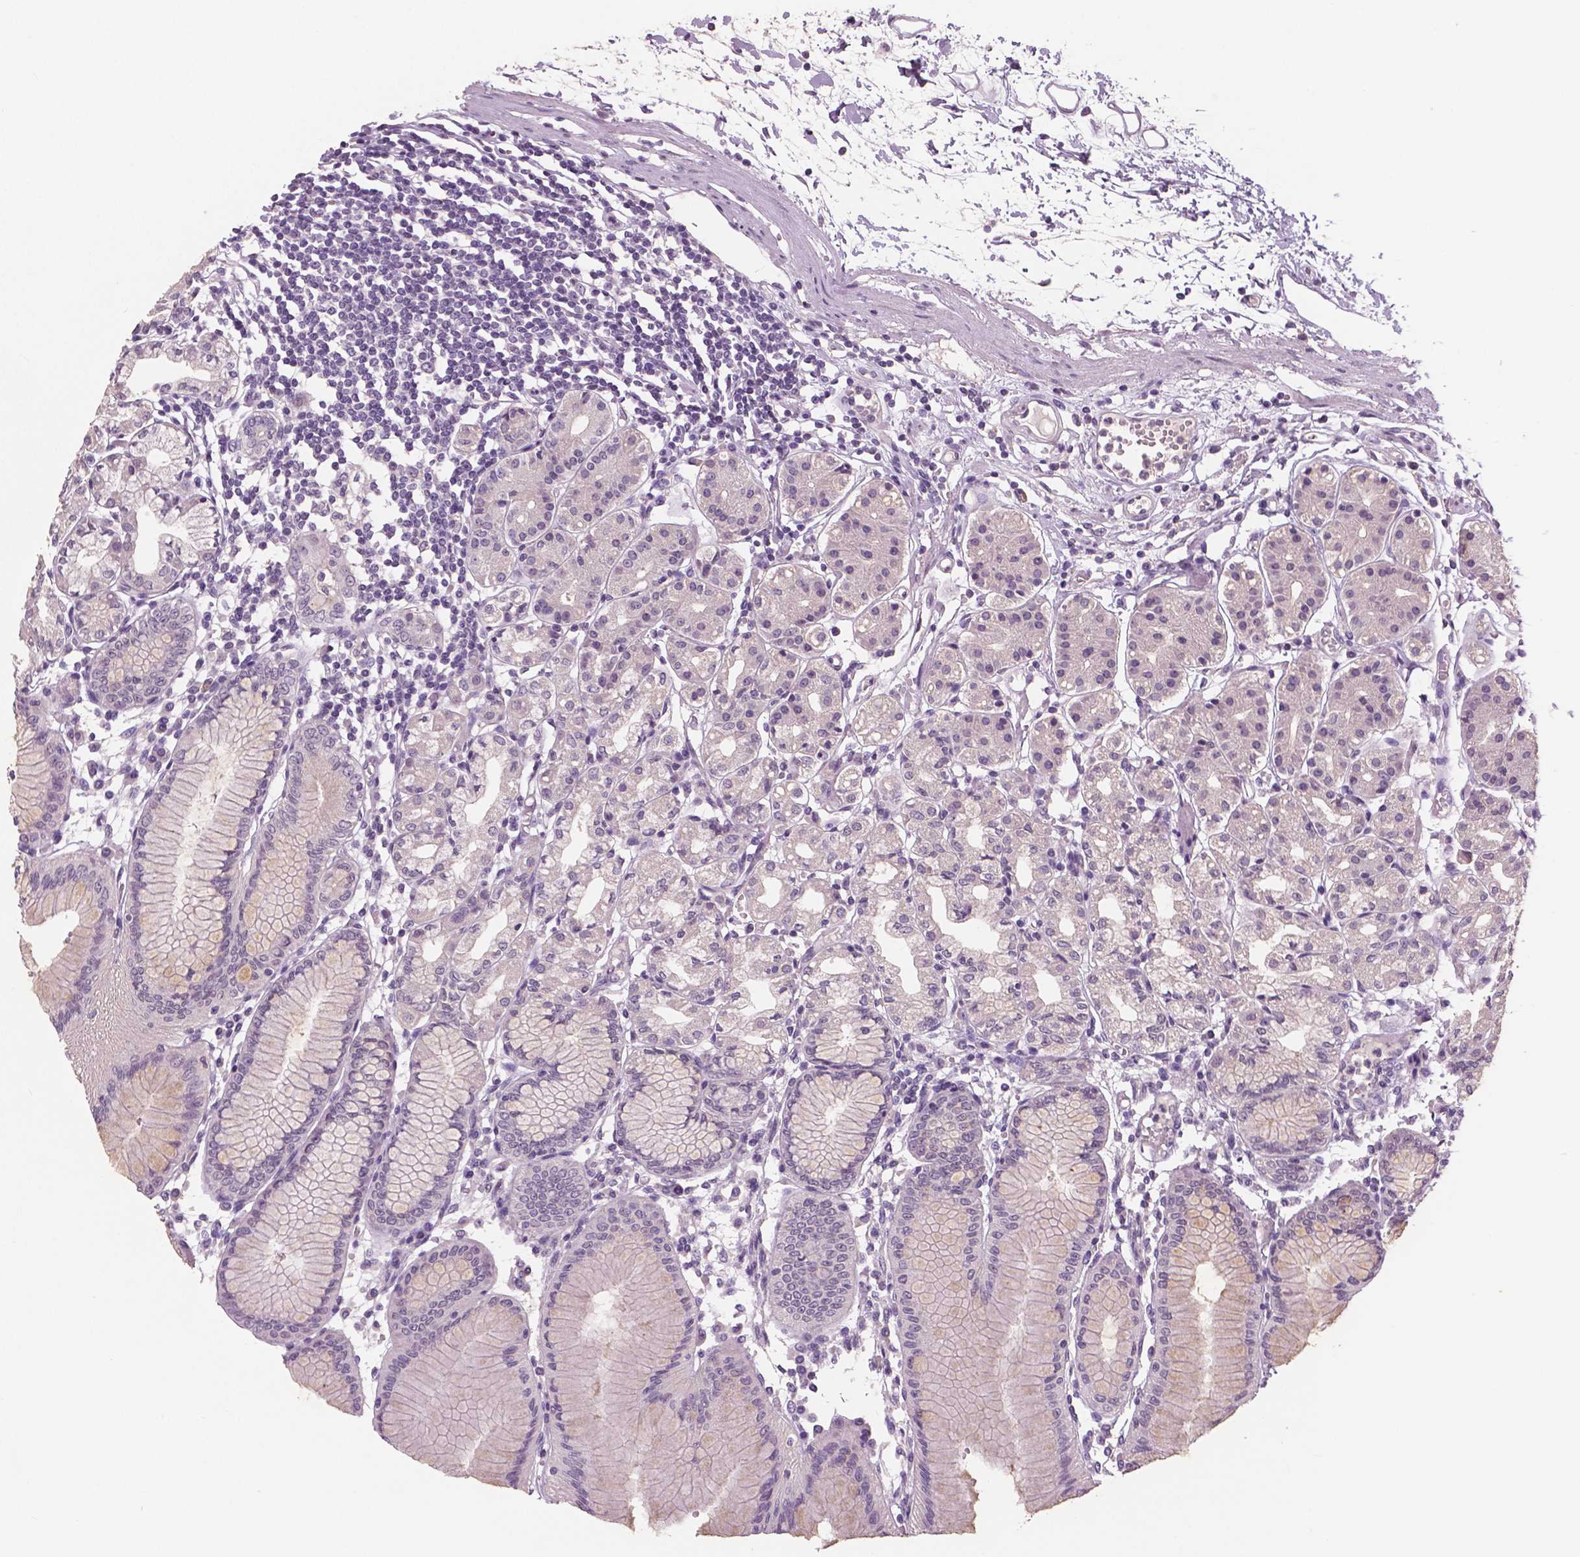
{"staining": {"intensity": "negative", "quantity": "none", "location": "none"}, "tissue": "stomach", "cell_type": "Glandular cells", "image_type": "normal", "snomed": [{"axis": "morphology", "description": "Normal tissue, NOS"}, {"axis": "topography", "description": "Skeletal muscle"}, {"axis": "topography", "description": "Stomach"}], "caption": "A high-resolution image shows immunohistochemistry (IHC) staining of benign stomach, which shows no significant staining in glandular cells. The staining was performed using DAB to visualize the protein expression in brown, while the nuclei were stained in blue with hematoxylin (Magnification: 20x).", "gene": "NECAB1", "patient": {"sex": "female", "age": 57}}